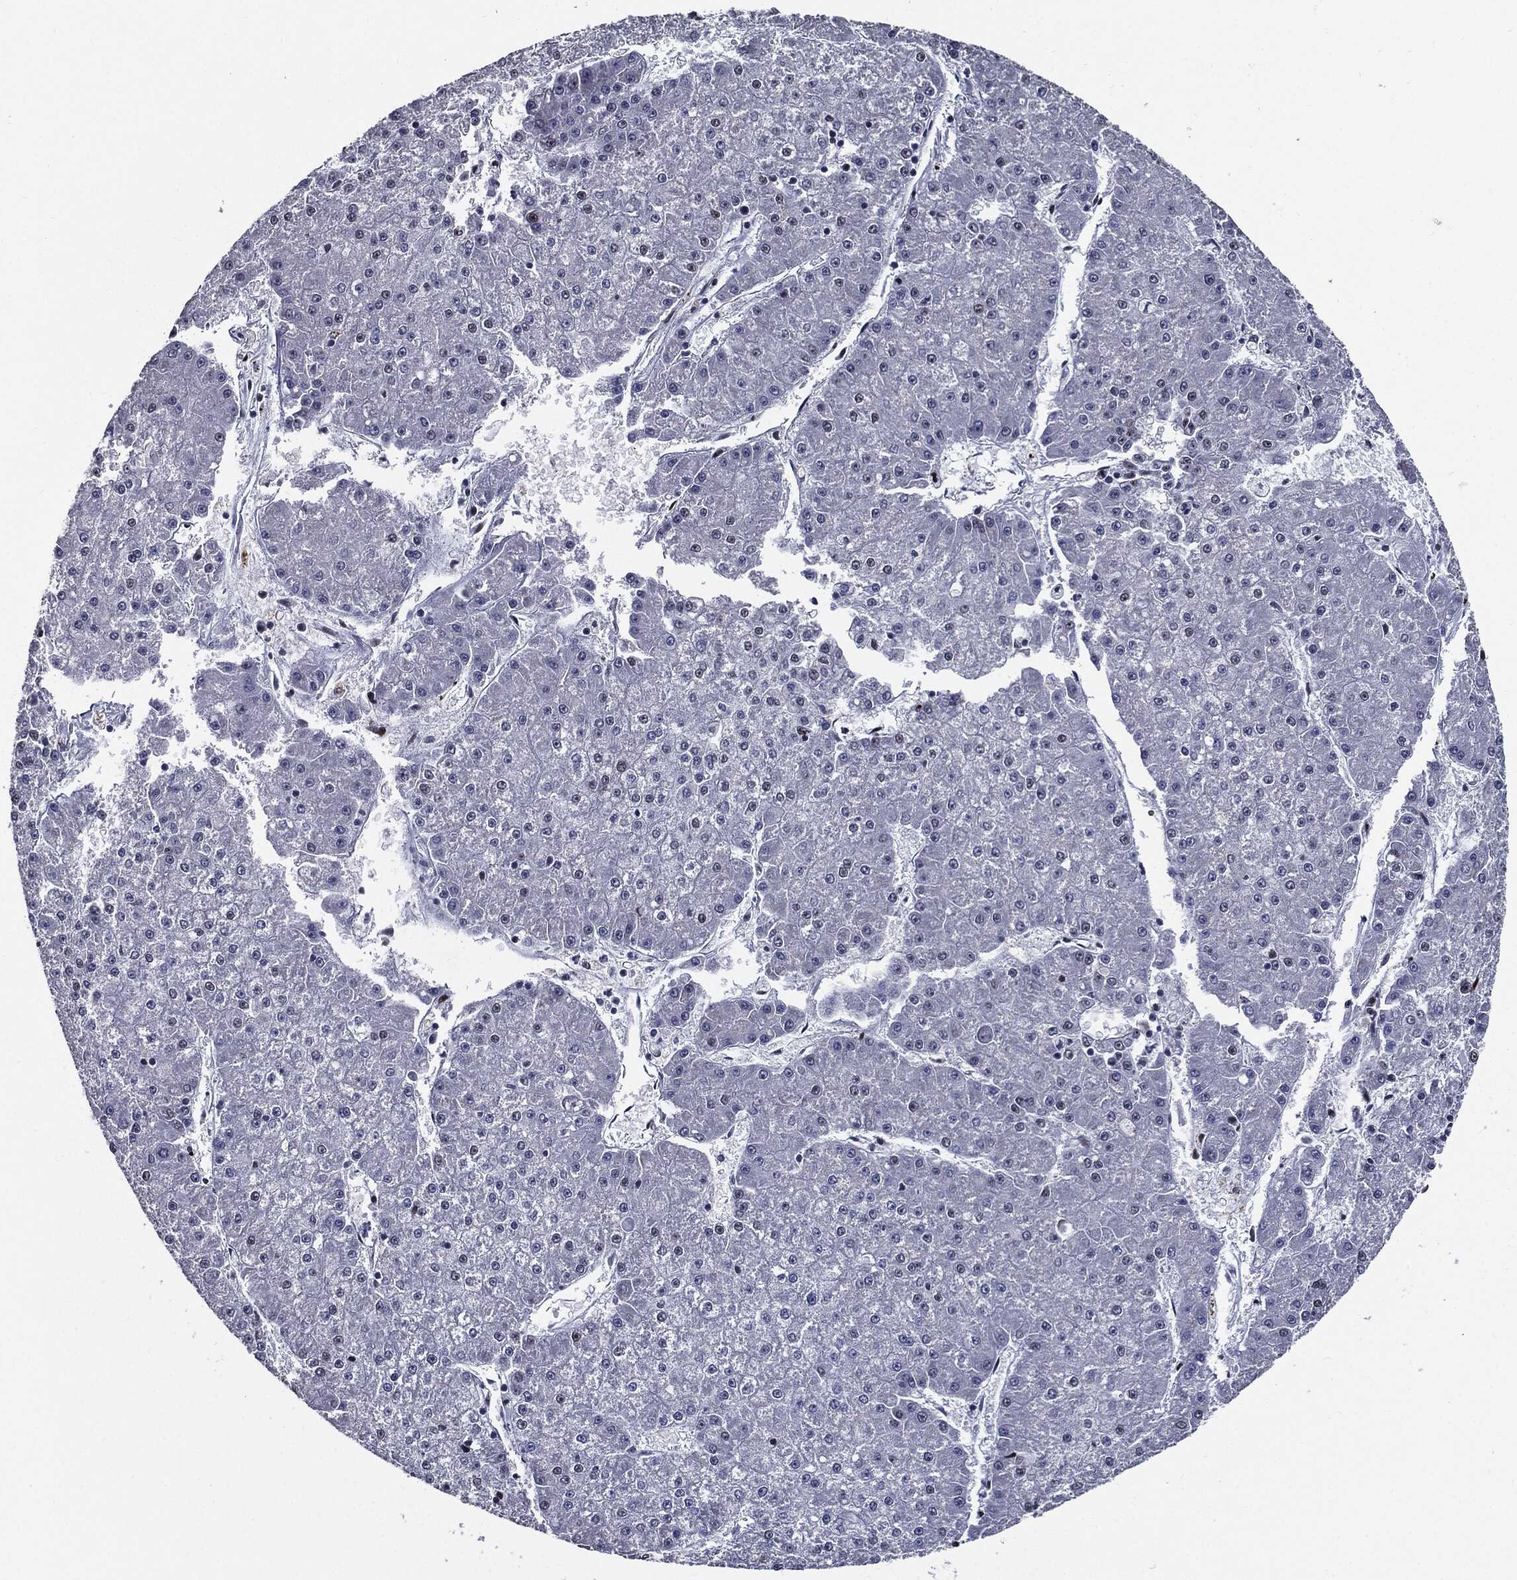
{"staining": {"intensity": "negative", "quantity": "none", "location": "none"}, "tissue": "liver cancer", "cell_type": "Tumor cells", "image_type": "cancer", "snomed": [{"axis": "morphology", "description": "Carcinoma, Hepatocellular, NOS"}, {"axis": "topography", "description": "Liver"}], "caption": "This is a histopathology image of immunohistochemistry staining of liver cancer, which shows no expression in tumor cells.", "gene": "ZFP91", "patient": {"sex": "male", "age": 73}}